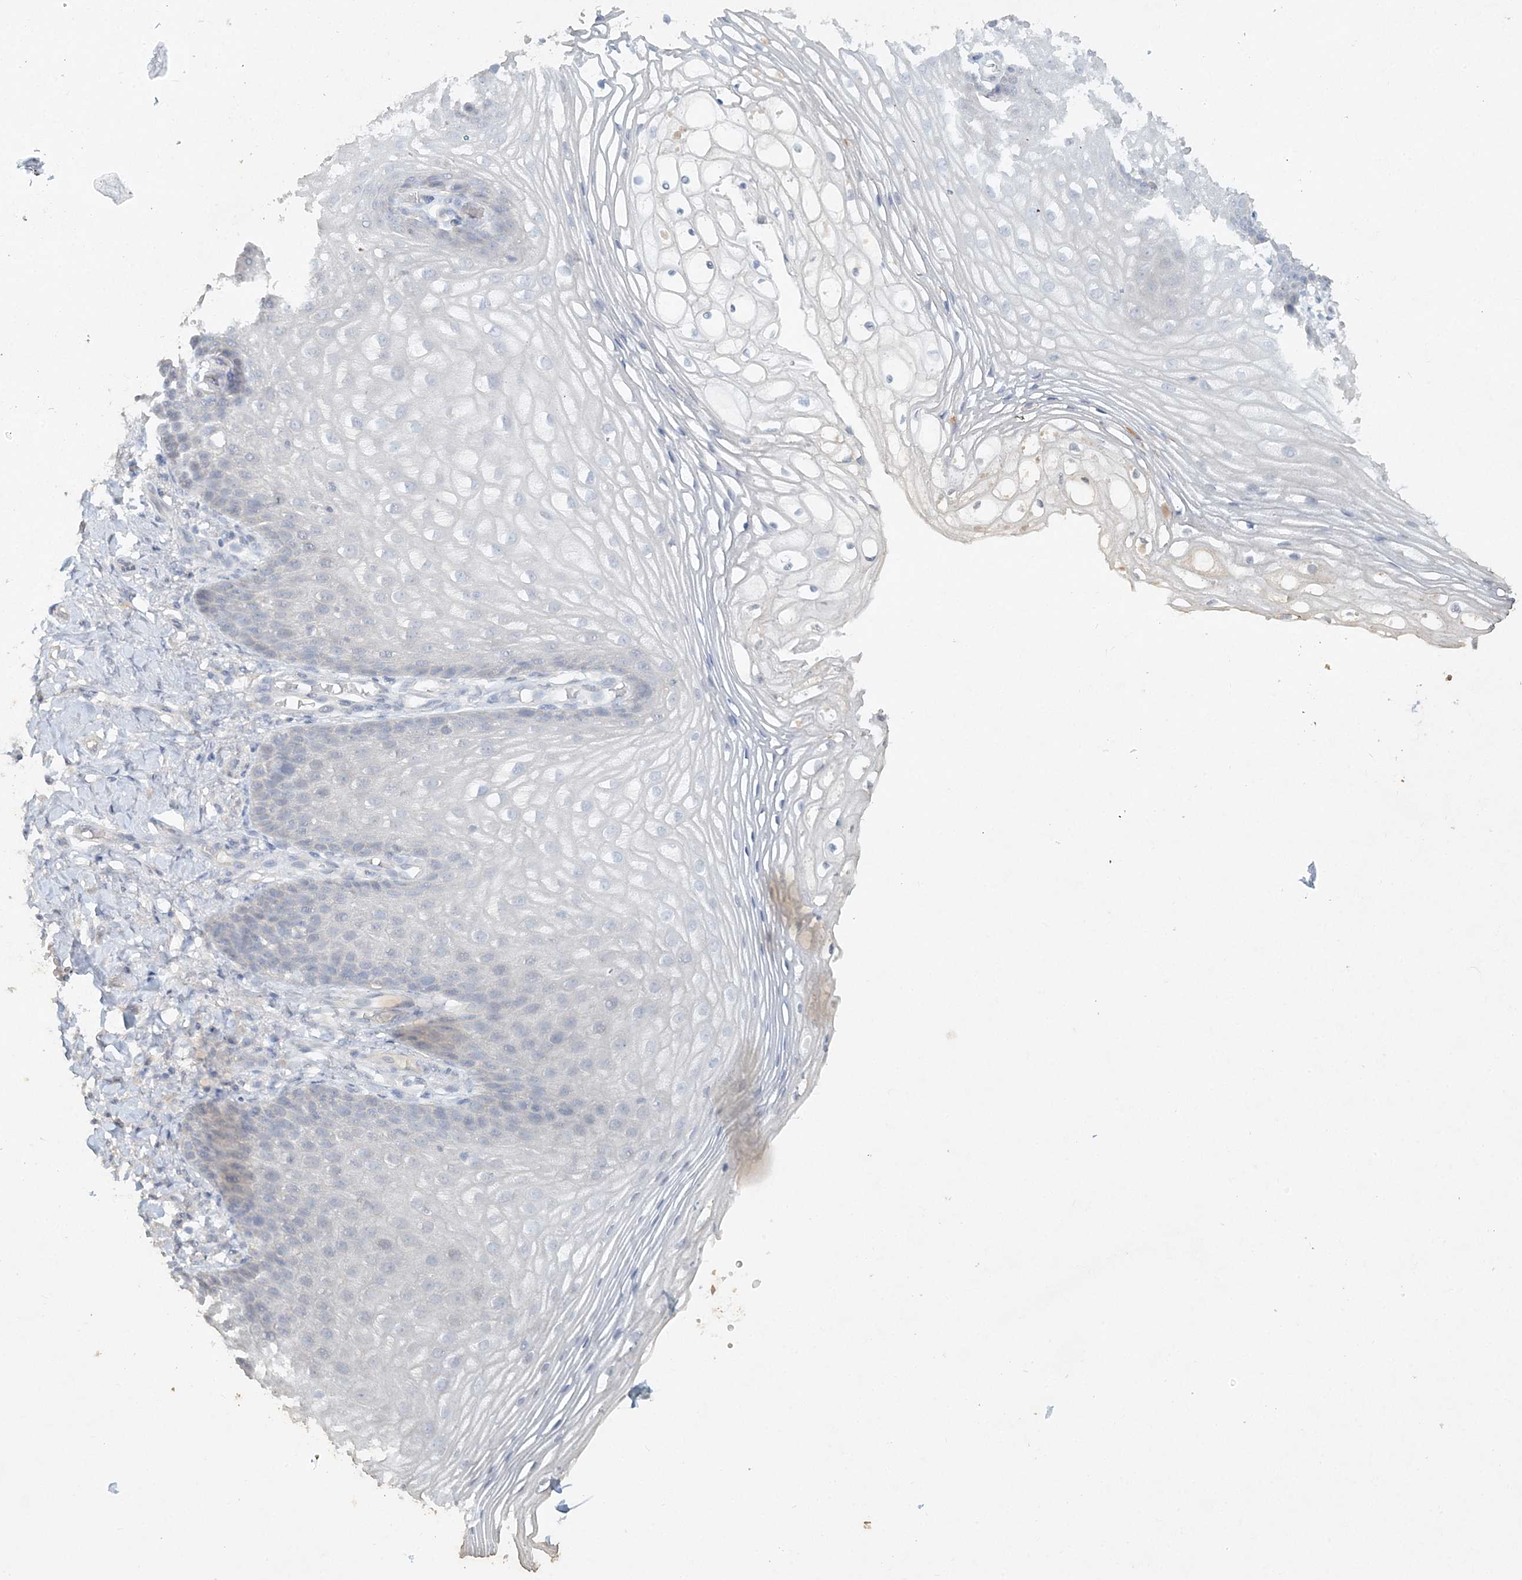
{"staining": {"intensity": "negative", "quantity": "none", "location": "none"}, "tissue": "vagina", "cell_type": "Squamous epithelial cells", "image_type": "normal", "snomed": [{"axis": "morphology", "description": "Normal tissue, NOS"}, {"axis": "topography", "description": "Vagina"}], "caption": "An immunohistochemistry (IHC) histopathology image of unremarkable vagina is shown. There is no staining in squamous epithelial cells of vagina. The staining is performed using DAB (3,3'-diaminobenzidine) brown chromogen with nuclei counter-stained in using hematoxylin.", "gene": "DNAH5", "patient": {"sex": "female", "age": 60}}